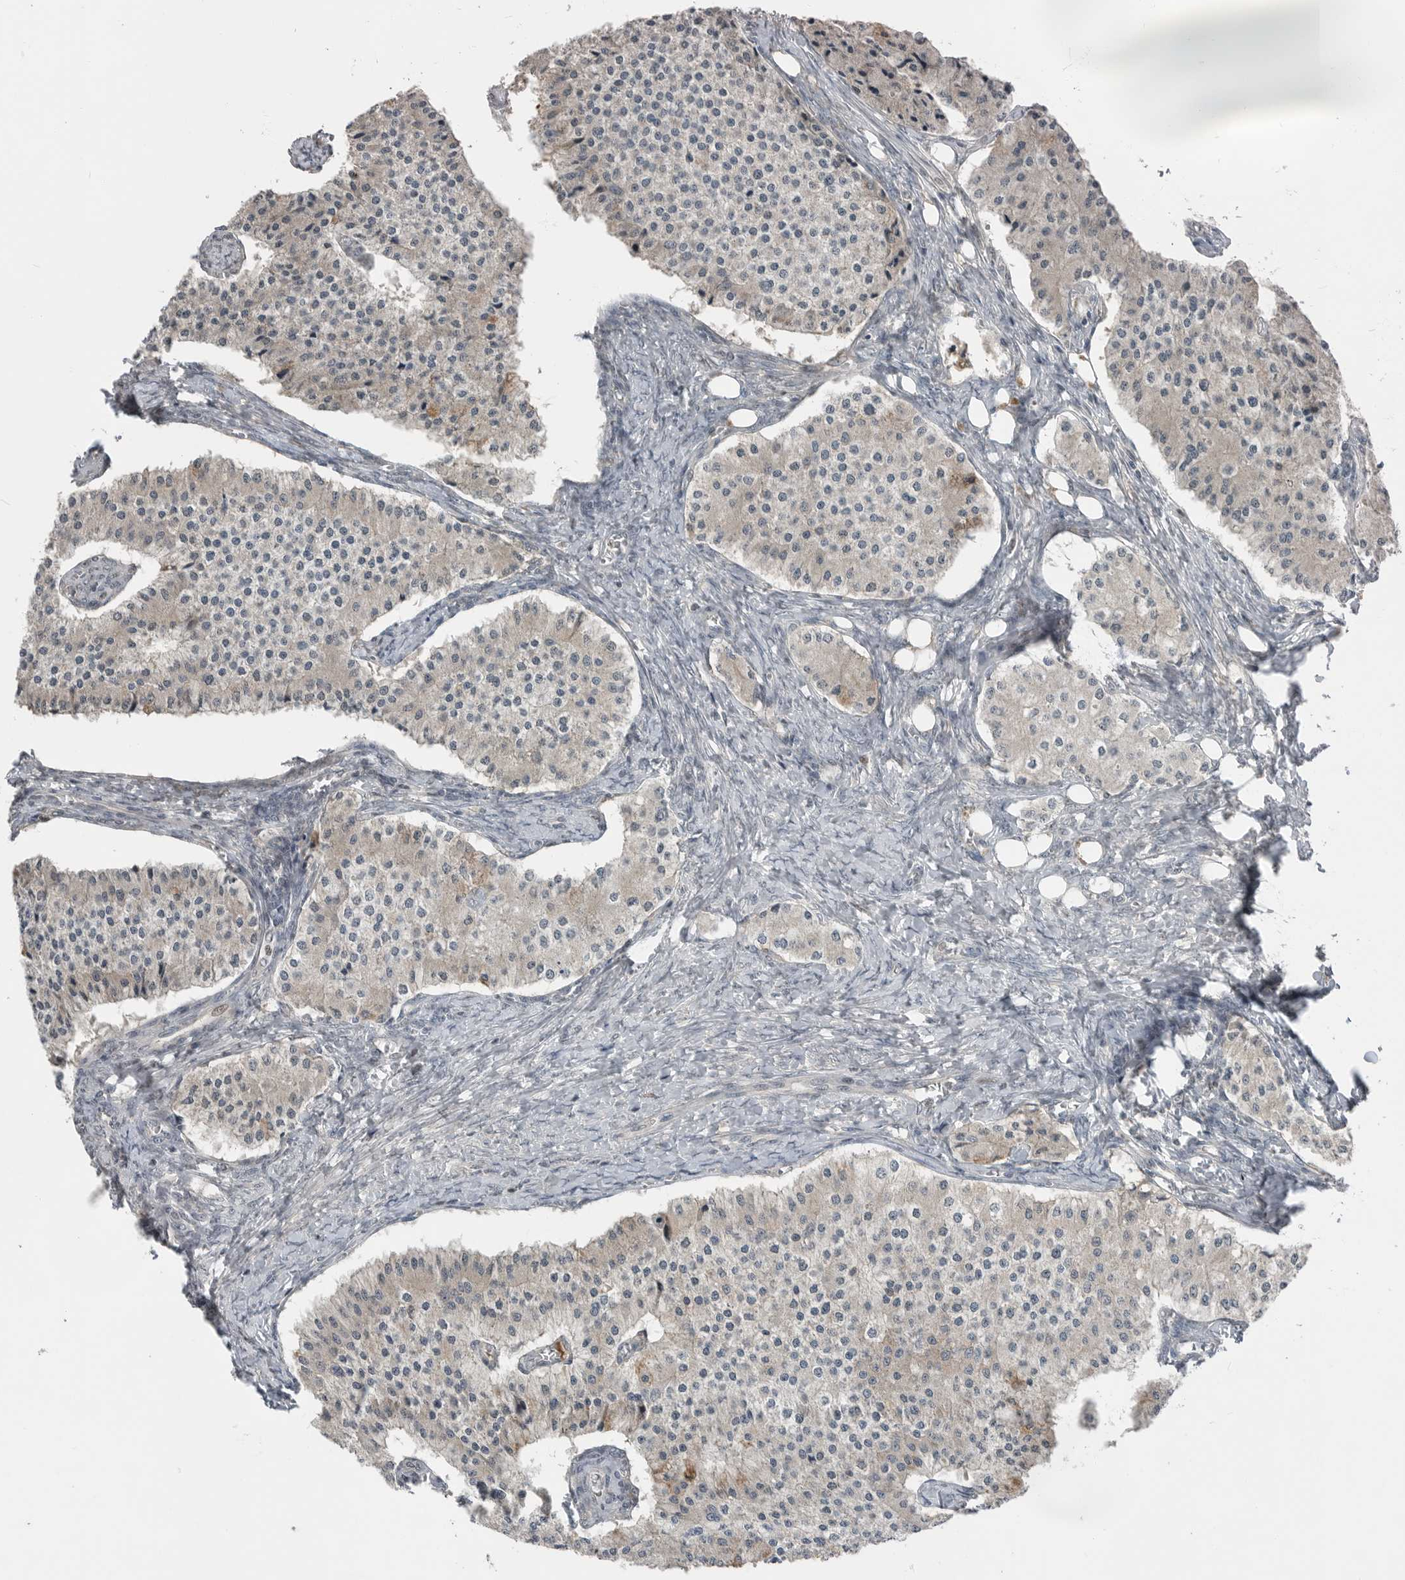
{"staining": {"intensity": "weak", "quantity": "<25%", "location": "cytoplasmic/membranous"}, "tissue": "carcinoid", "cell_type": "Tumor cells", "image_type": "cancer", "snomed": [{"axis": "morphology", "description": "Carcinoid, malignant, NOS"}, {"axis": "topography", "description": "Colon"}], "caption": "This histopathology image is of carcinoid stained with immunohistochemistry to label a protein in brown with the nuclei are counter-stained blue. There is no expression in tumor cells.", "gene": "MFAP3L", "patient": {"sex": "female", "age": 52}}